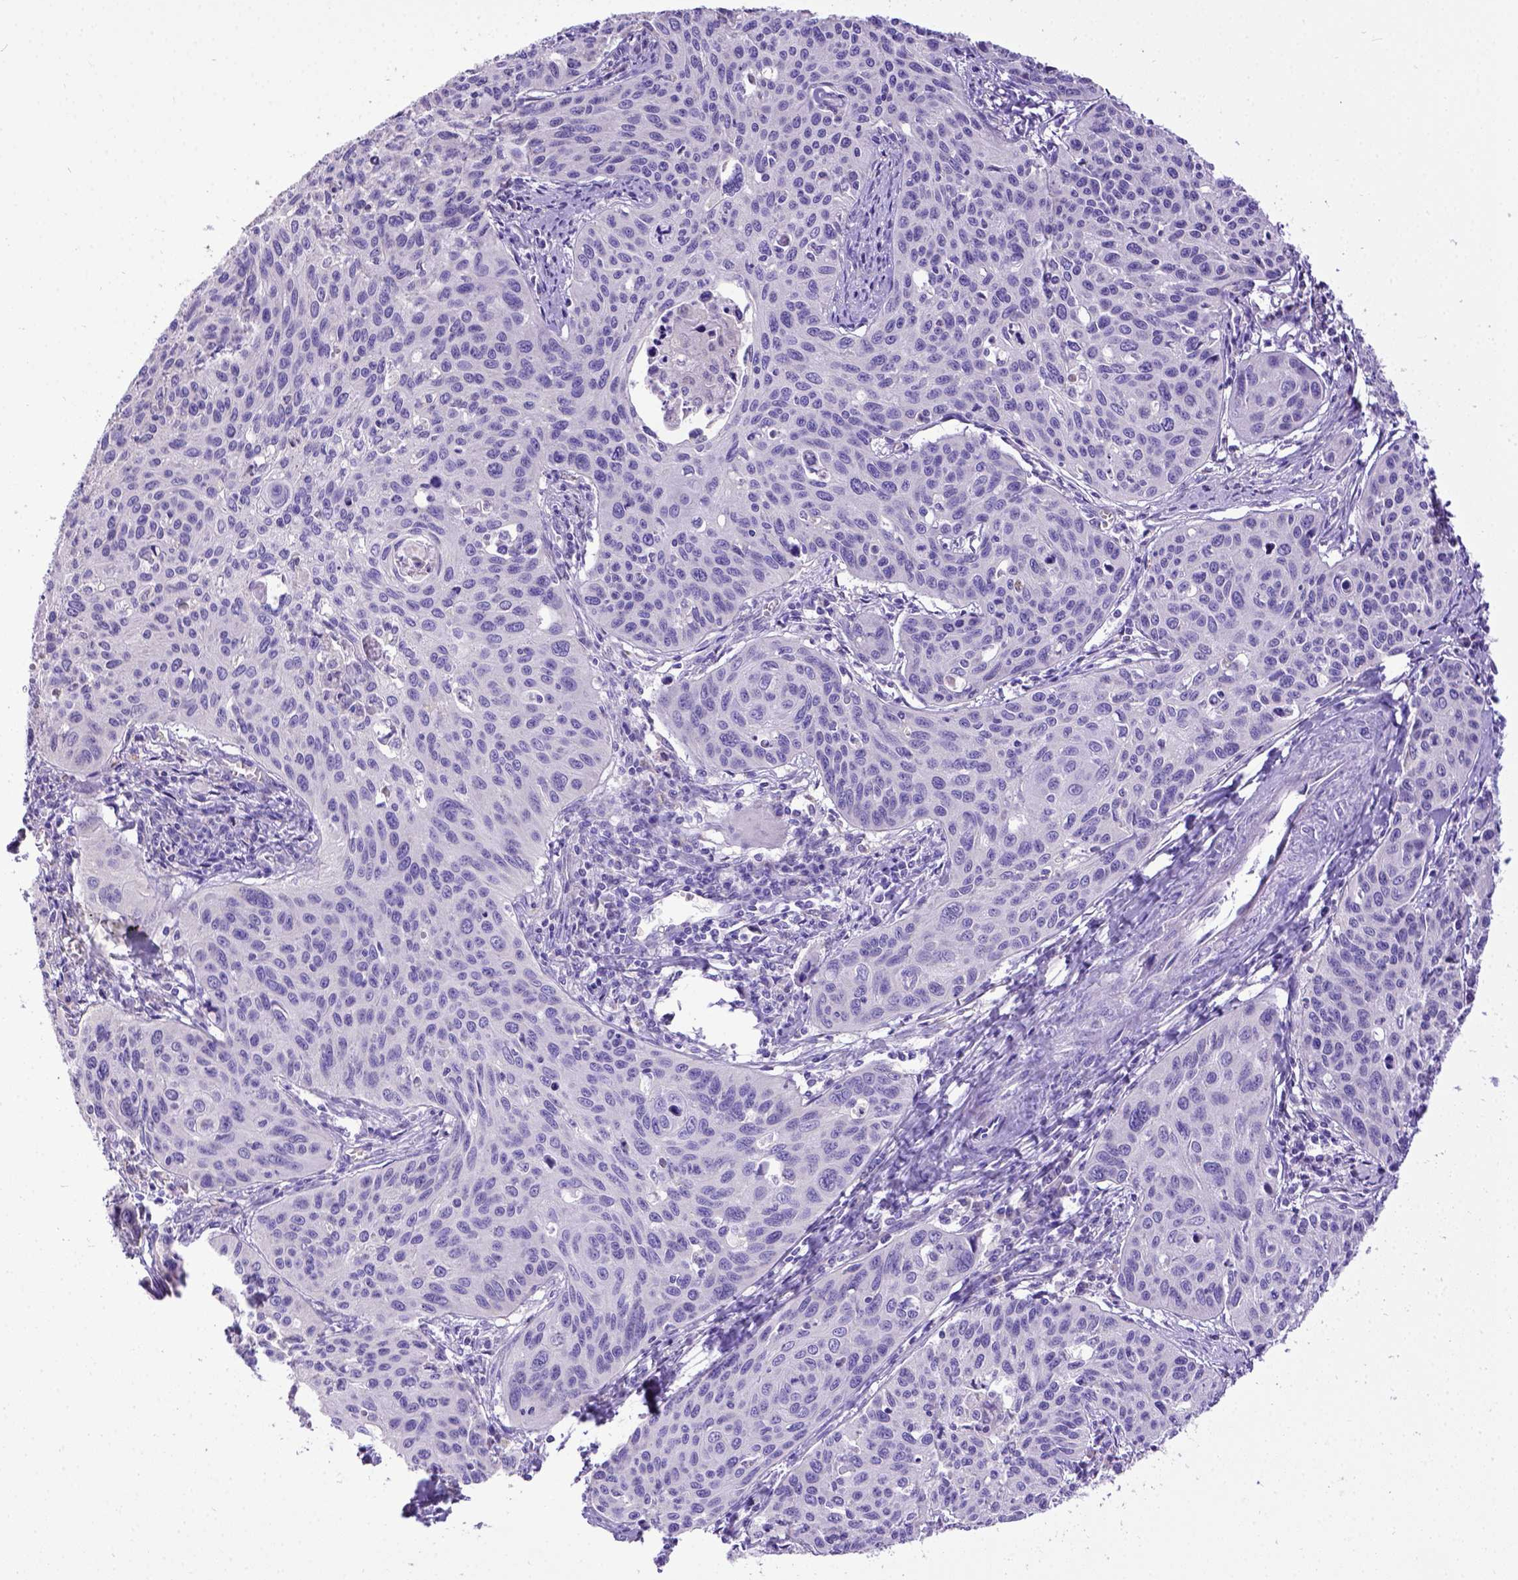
{"staining": {"intensity": "negative", "quantity": "none", "location": "none"}, "tissue": "cervical cancer", "cell_type": "Tumor cells", "image_type": "cancer", "snomed": [{"axis": "morphology", "description": "Squamous cell carcinoma, NOS"}, {"axis": "topography", "description": "Cervix"}], "caption": "This is an IHC image of squamous cell carcinoma (cervical). There is no staining in tumor cells.", "gene": "SPEF1", "patient": {"sex": "female", "age": 31}}